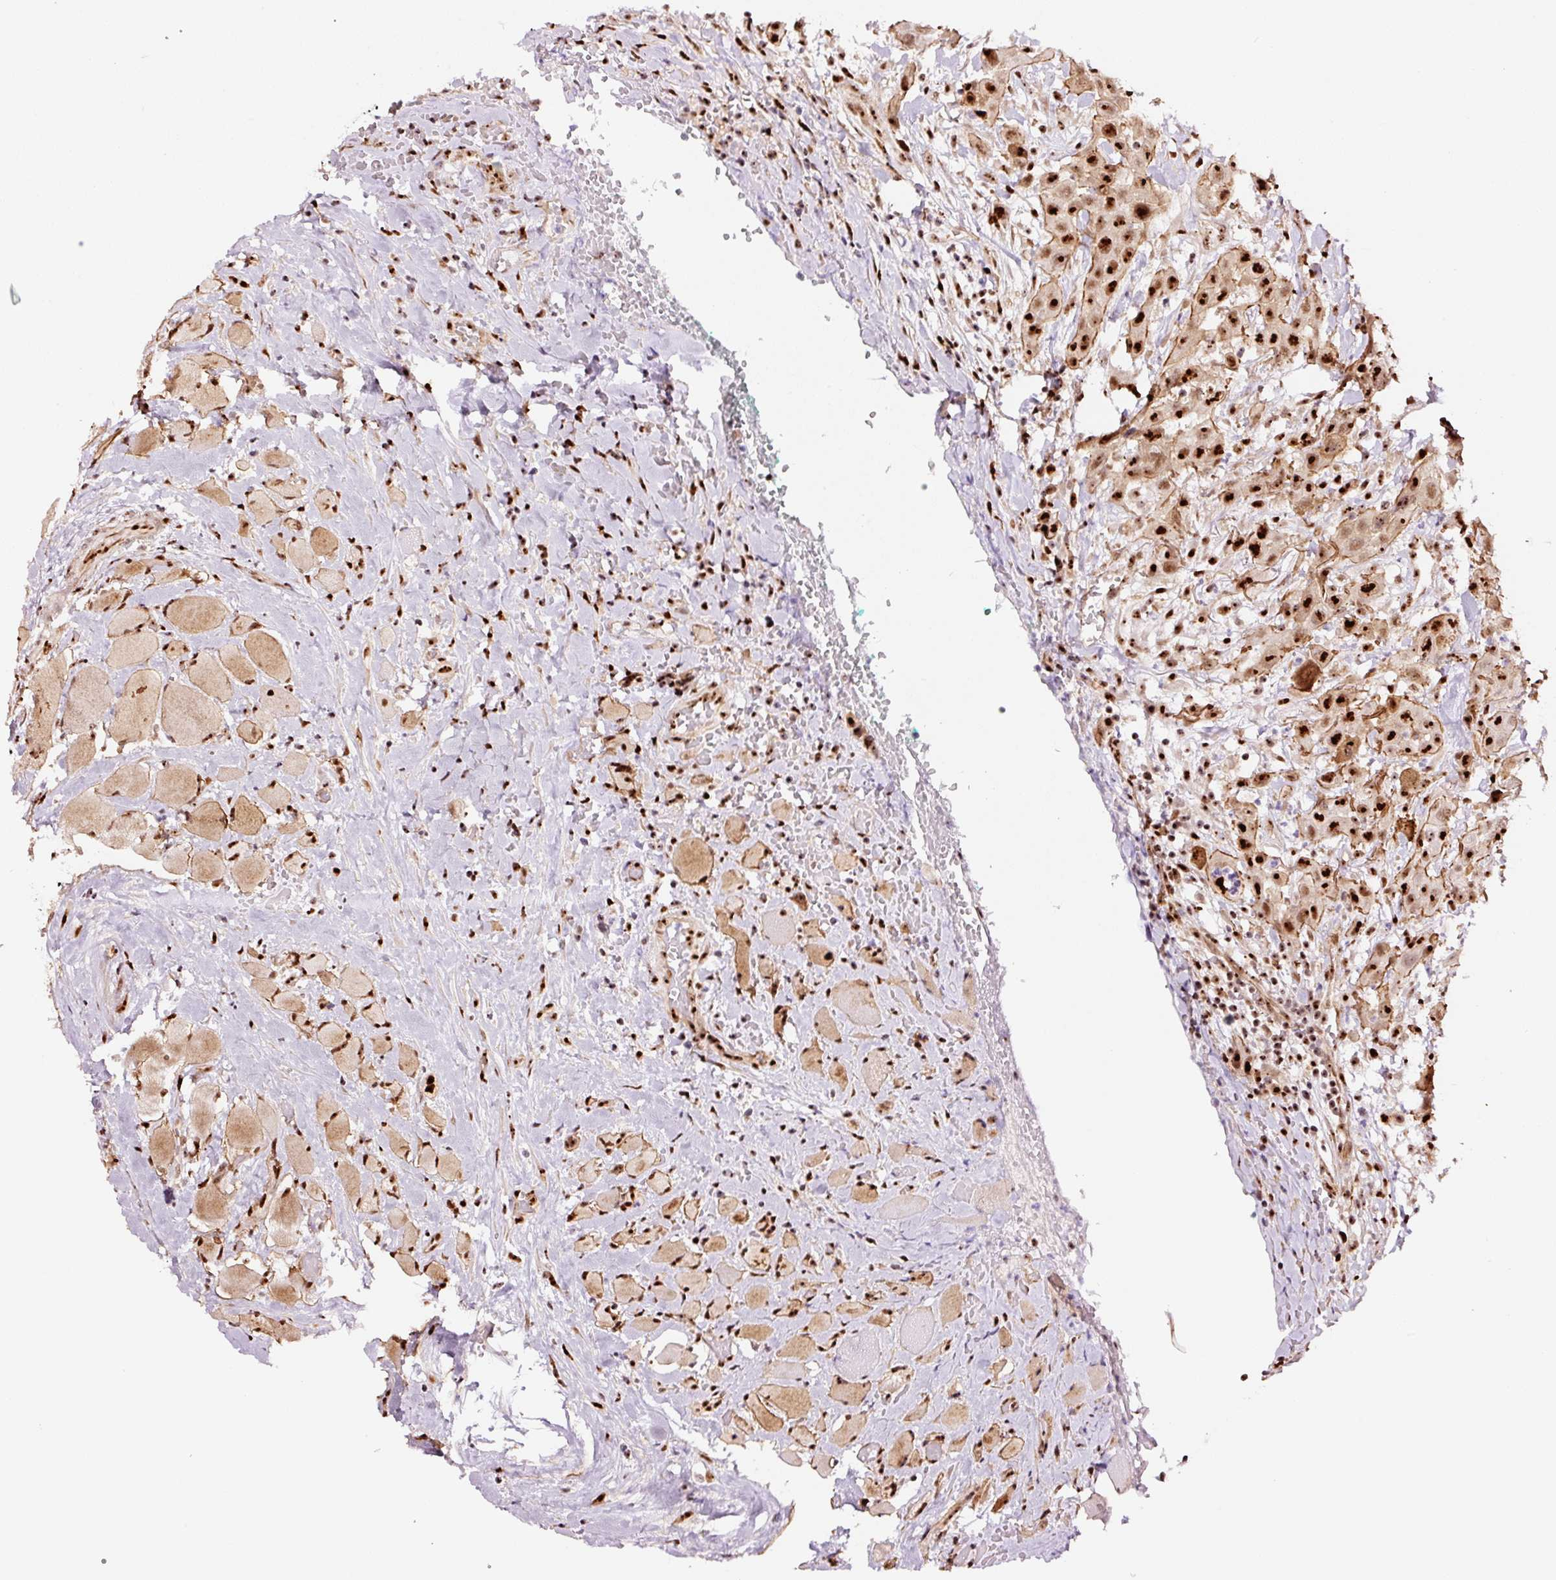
{"staining": {"intensity": "strong", "quantity": ">75%", "location": "cytoplasmic/membranous,nuclear"}, "tissue": "head and neck cancer", "cell_type": "Tumor cells", "image_type": "cancer", "snomed": [{"axis": "morphology", "description": "Squamous cell carcinoma, NOS"}, {"axis": "topography", "description": "Head-Neck"}], "caption": "A brown stain labels strong cytoplasmic/membranous and nuclear positivity of a protein in head and neck squamous cell carcinoma tumor cells.", "gene": "GNL3", "patient": {"sex": "male", "age": 81}}